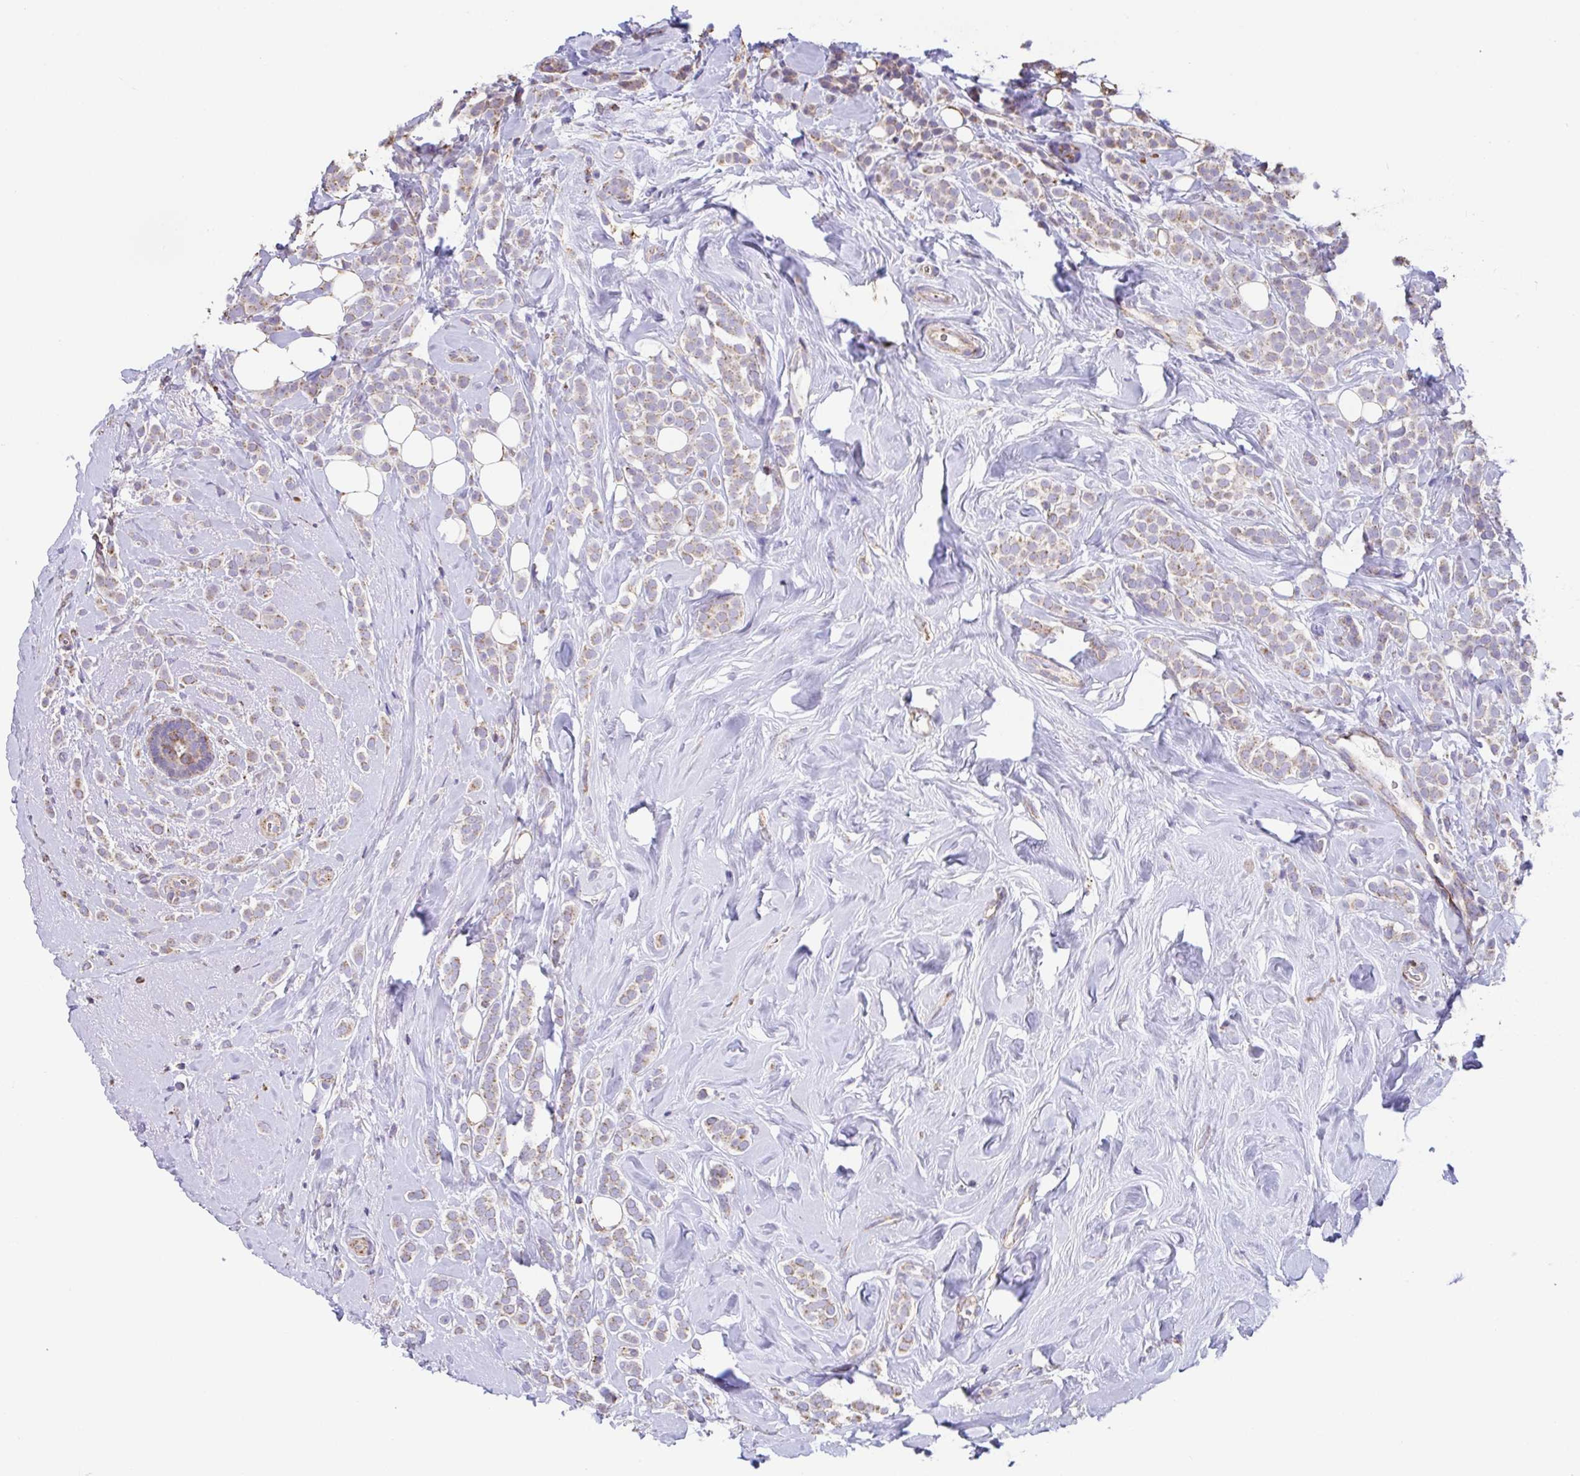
{"staining": {"intensity": "weak", "quantity": ">75%", "location": "cytoplasmic/membranous"}, "tissue": "breast cancer", "cell_type": "Tumor cells", "image_type": "cancer", "snomed": [{"axis": "morphology", "description": "Lobular carcinoma"}, {"axis": "topography", "description": "Breast"}], "caption": "Protein expression by immunohistochemistry reveals weak cytoplasmic/membranous expression in approximately >75% of tumor cells in breast cancer (lobular carcinoma).", "gene": "GINM1", "patient": {"sex": "female", "age": 49}}